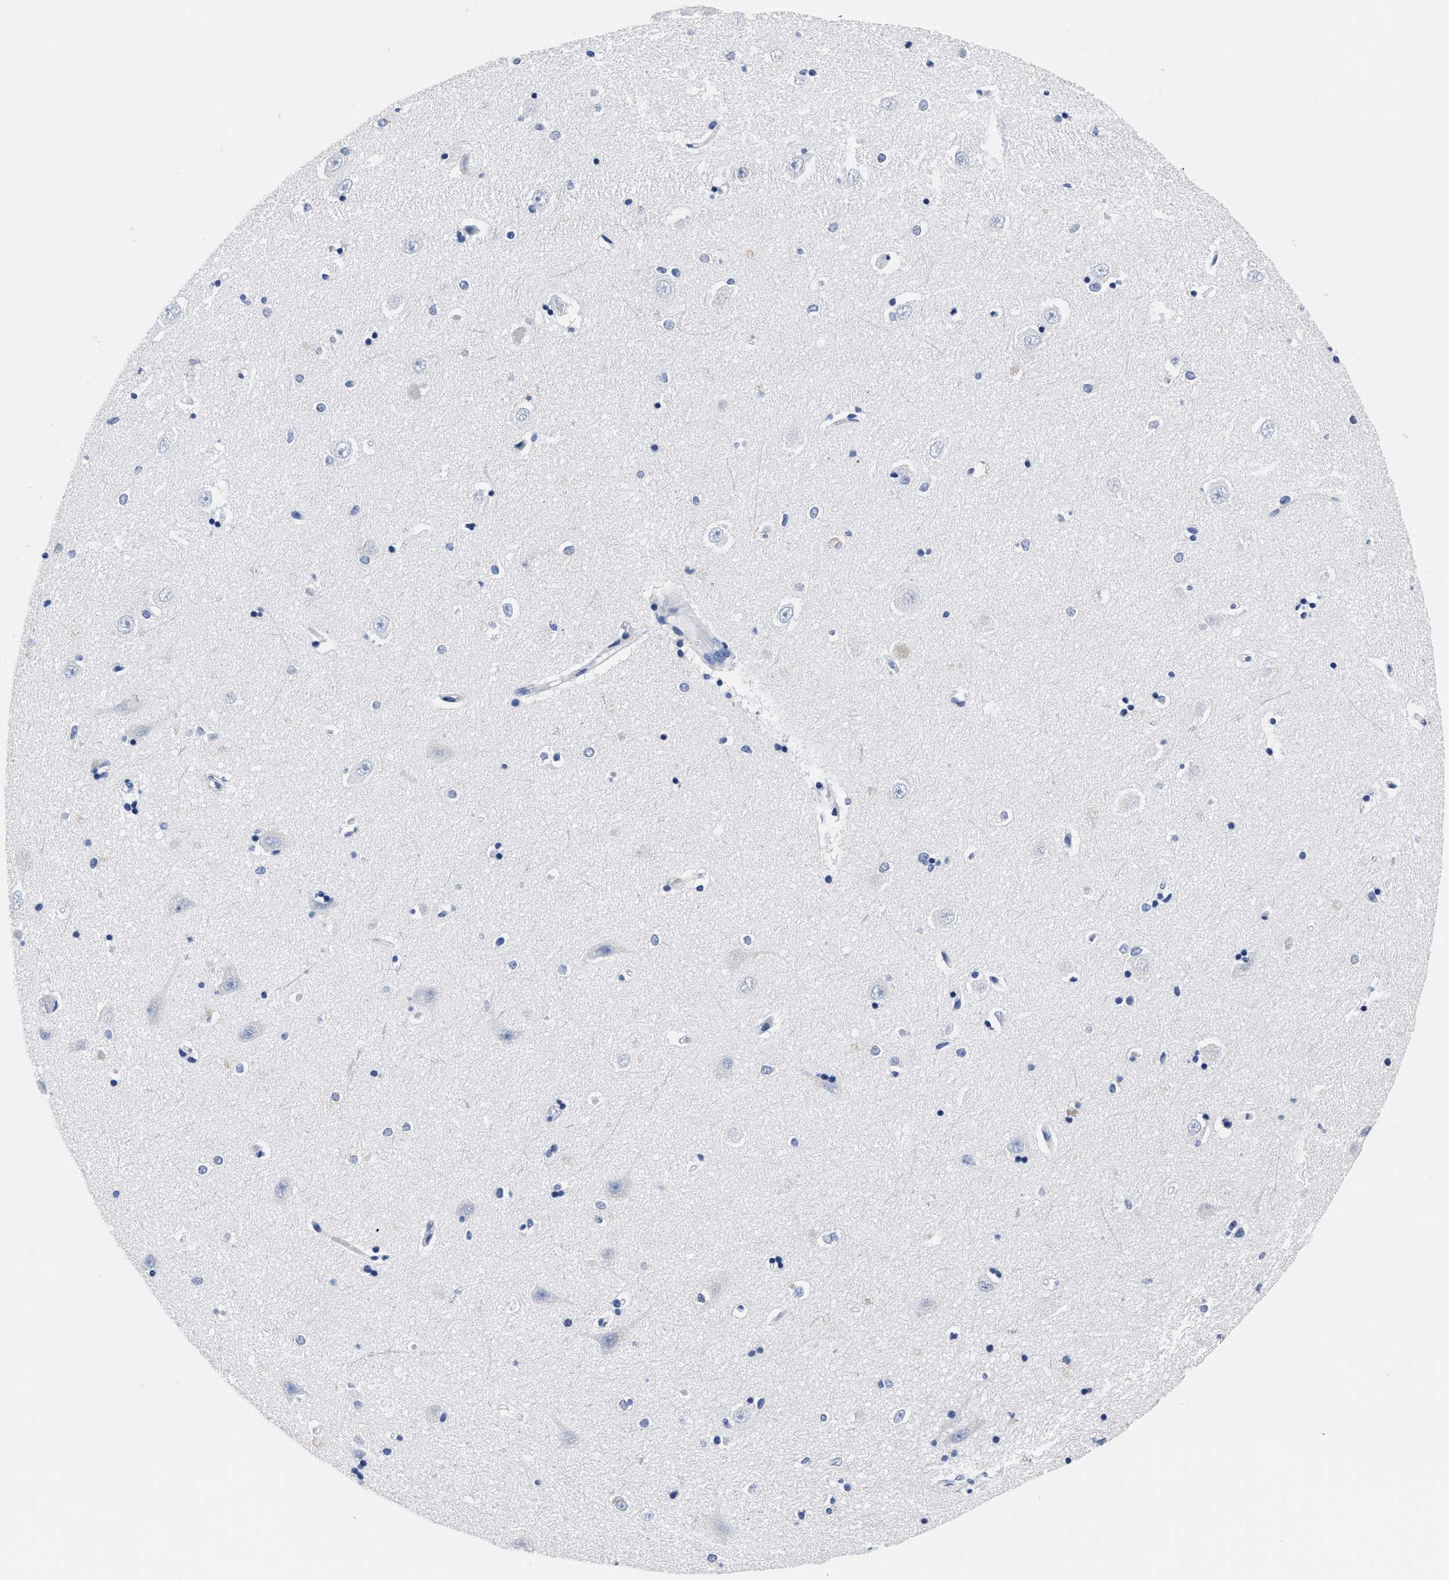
{"staining": {"intensity": "negative", "quantity": "none", "location": "none"}, "tissue": "hippocampus", "cell_type": "Glial cells", "image_type": "normal", "snomed": [{"axis": "morphology", "description": "Normal tissue, NOS"}, {"axis": "topography", "description": "Hippocampus"}], "caption": "IHC of normal human hippocampus exhibits no expression in glial cells.", "gene": "ALPG", "patient": {"sex": "male", "age": 45}}